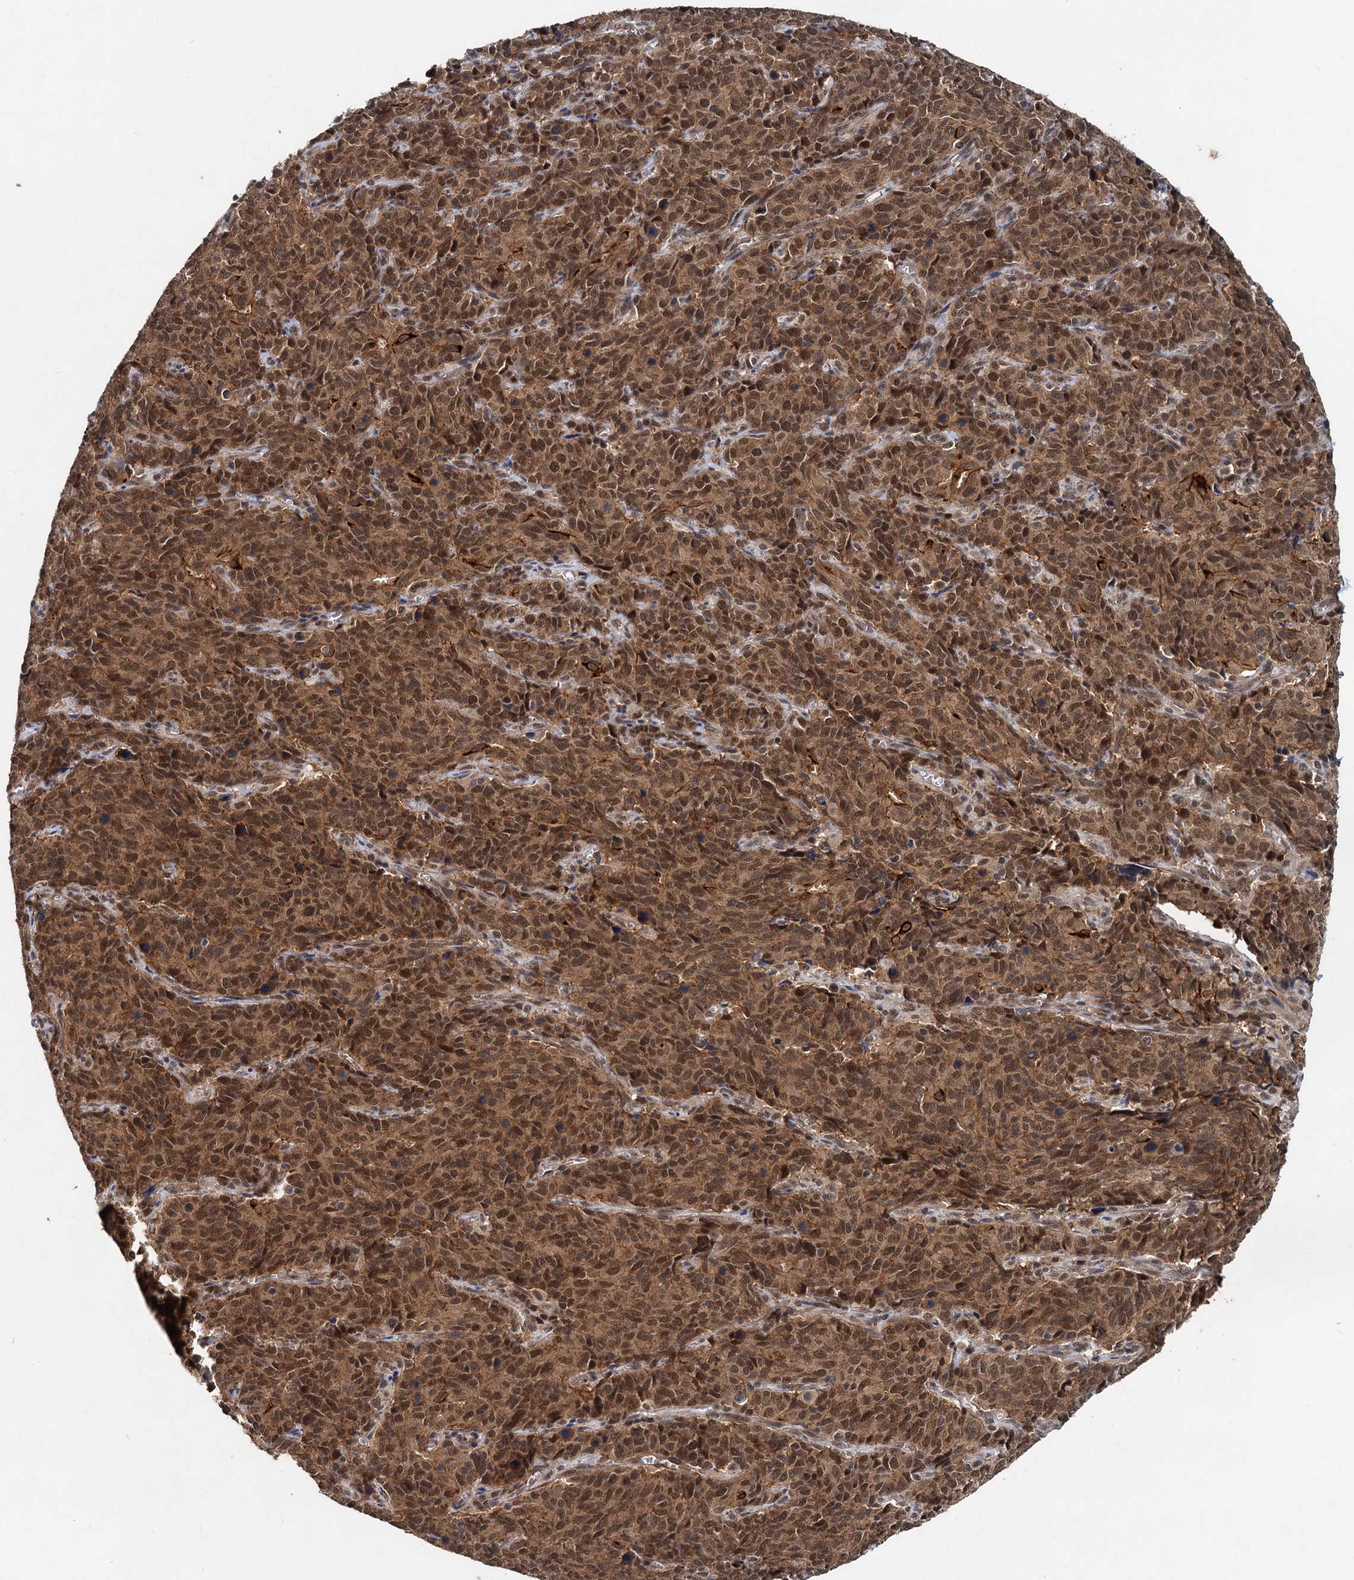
{"staining": {"intensity": "strong", "quantity": ">75%", "location": "cytoplasmic/membranous,nuclear"}, "tissue": "cervical cancer", "cell_type": "Tumor cells", "image_type": "cancer", "snomed": [{"axis": "morphology", "description": "Squamous cell carcinoma, NOS"}, {"axis": "topography", "description": "Cervix"}], "caption": "Immunohistochemical staining of cervical cancer (squamous cell carcinoma) demonstrates high levels of strong cytoplasmic/membranous and nuclear protein positivity in about >75% of tumor cells.", "gene": "RITA1", "patient": {"sex": "female", "age": 60}}